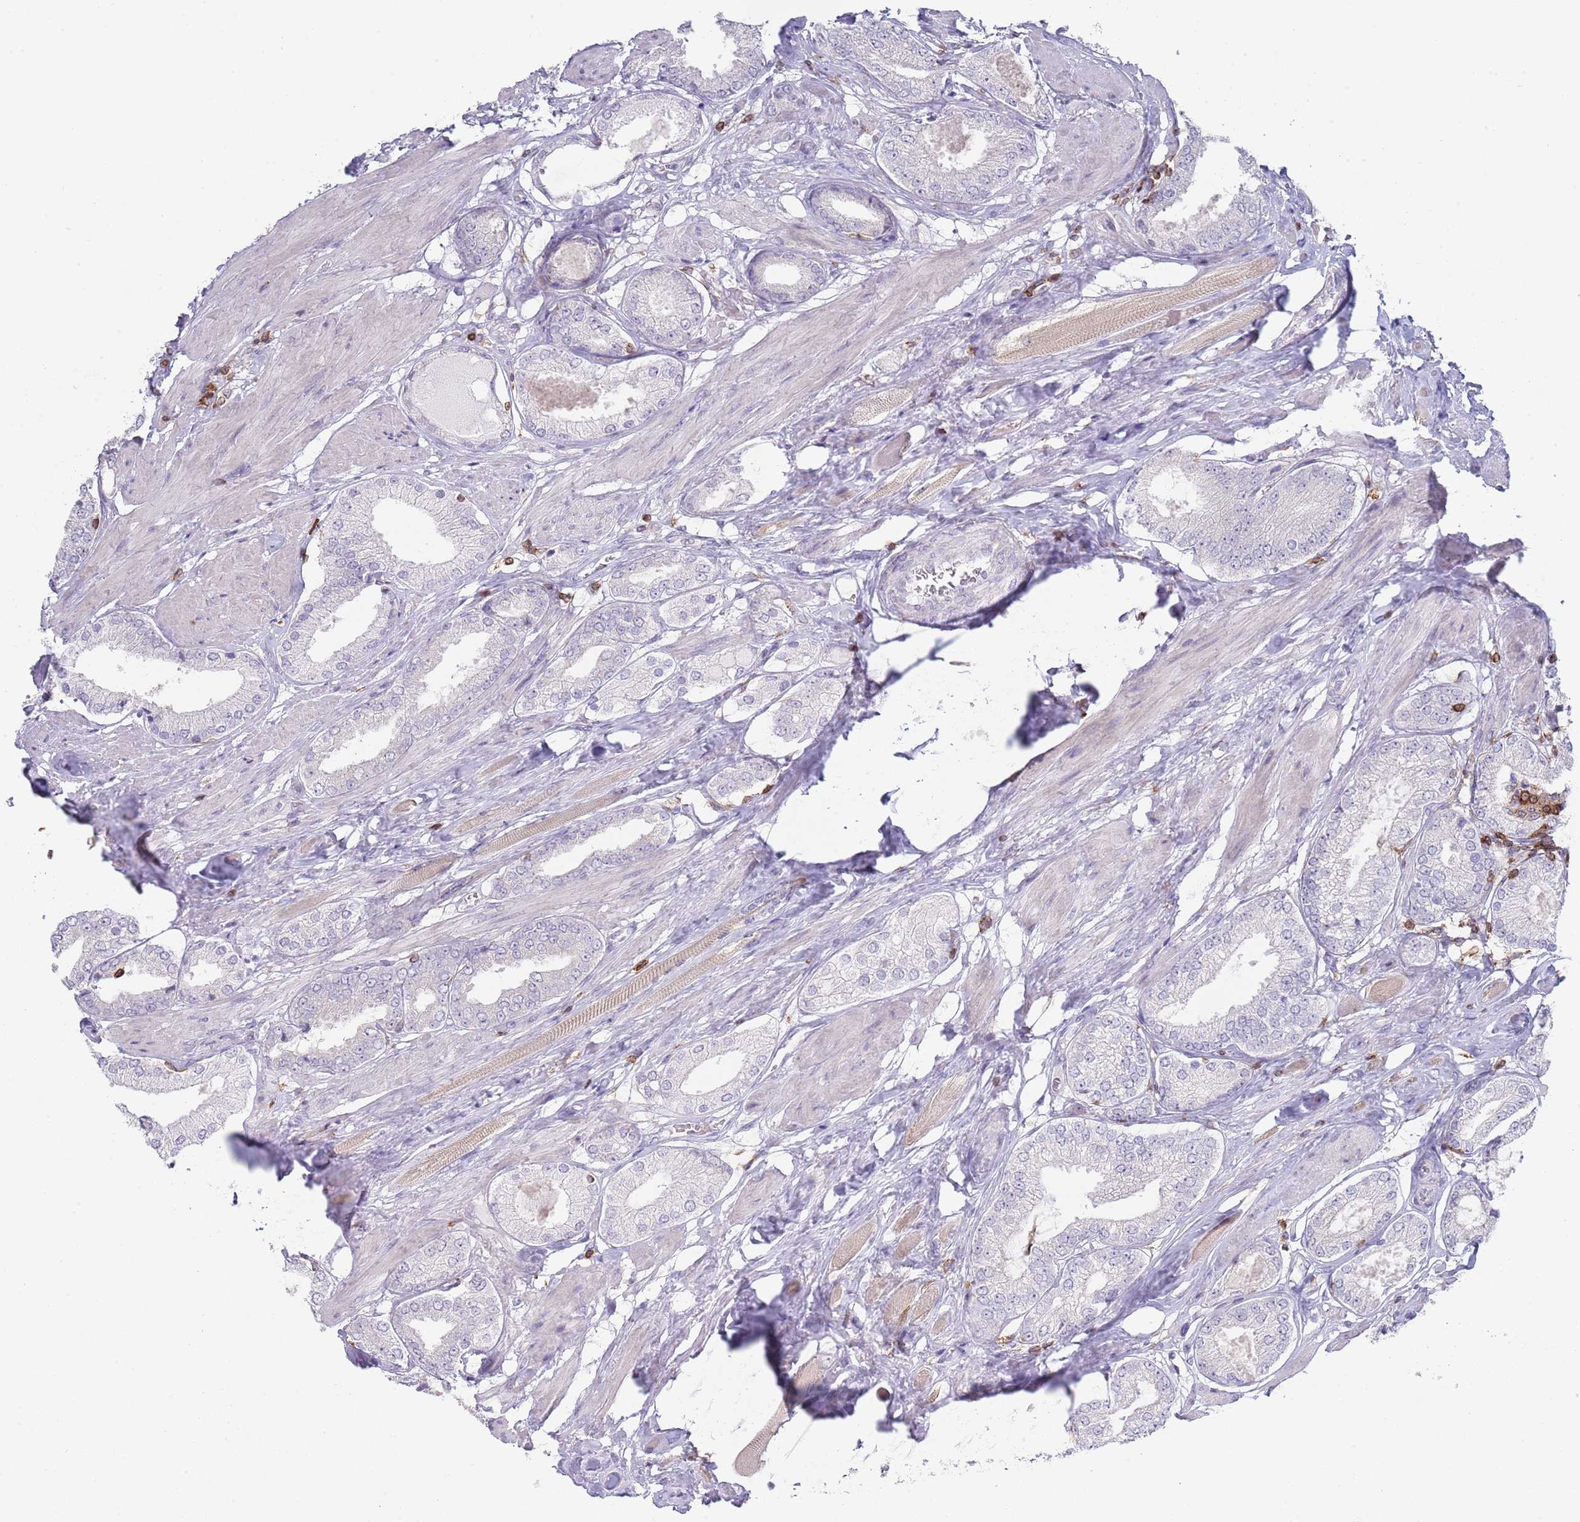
{"staining": {"intensity": "negative", "quantity": "none", "location": "none"}, "tissue": "prostate cancer", "cell_type": "Tumor cells", "image_type": "cancer", "snomed": [{"axis": "morphology", "description": "Adenocarcinoma, High grade"}, {"axis": "topography", "description": "Prostate and seminal vesicle, NOS"}], "caption": "Immunohistochemical staining of prostate cancer (adenocarcinoma (high-grade)) shows no significant positivity in tumor cells.", "gene": "LPXN", "patient": {"sex": "male", "age": 64}}